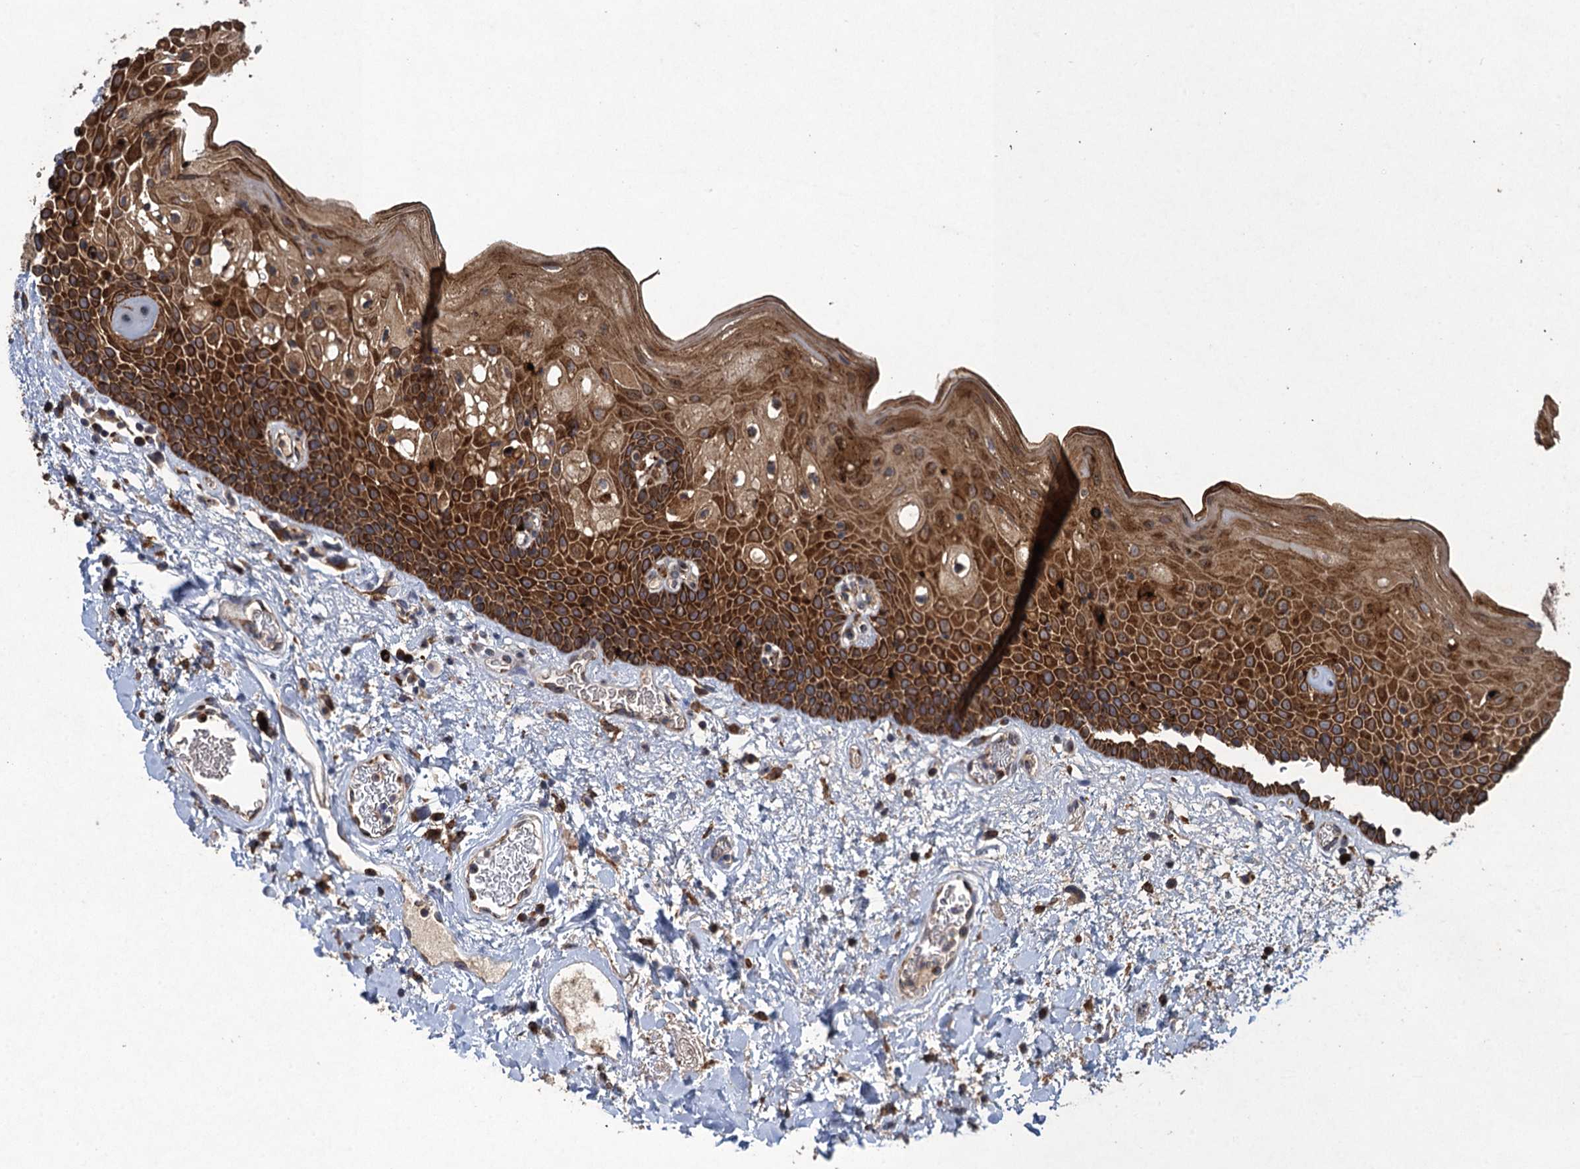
{"staining": {"intensity": "strong", "quantity": "25%-75%", "location": "cytoplasmic/membranous"}, "tissue": "oral mucosa", "cell_type": "Squamous epithelial cells", "image_type": "normal", "snomed": [{"axis": "morphology", "description": "Normal tissue, NOS"}, {"axis": "topography", "description": "Oral tissue"}], "caption": "This is a photomicrograph of immunohistochemistry (IHC) staining of unremarkable oral mucosa, which shows strong positivity in the cytoplasmic/membranous of squamous epithelial cells.", "gene": "TXNDC11", "patient": {"sex": "male", "age": 74}}